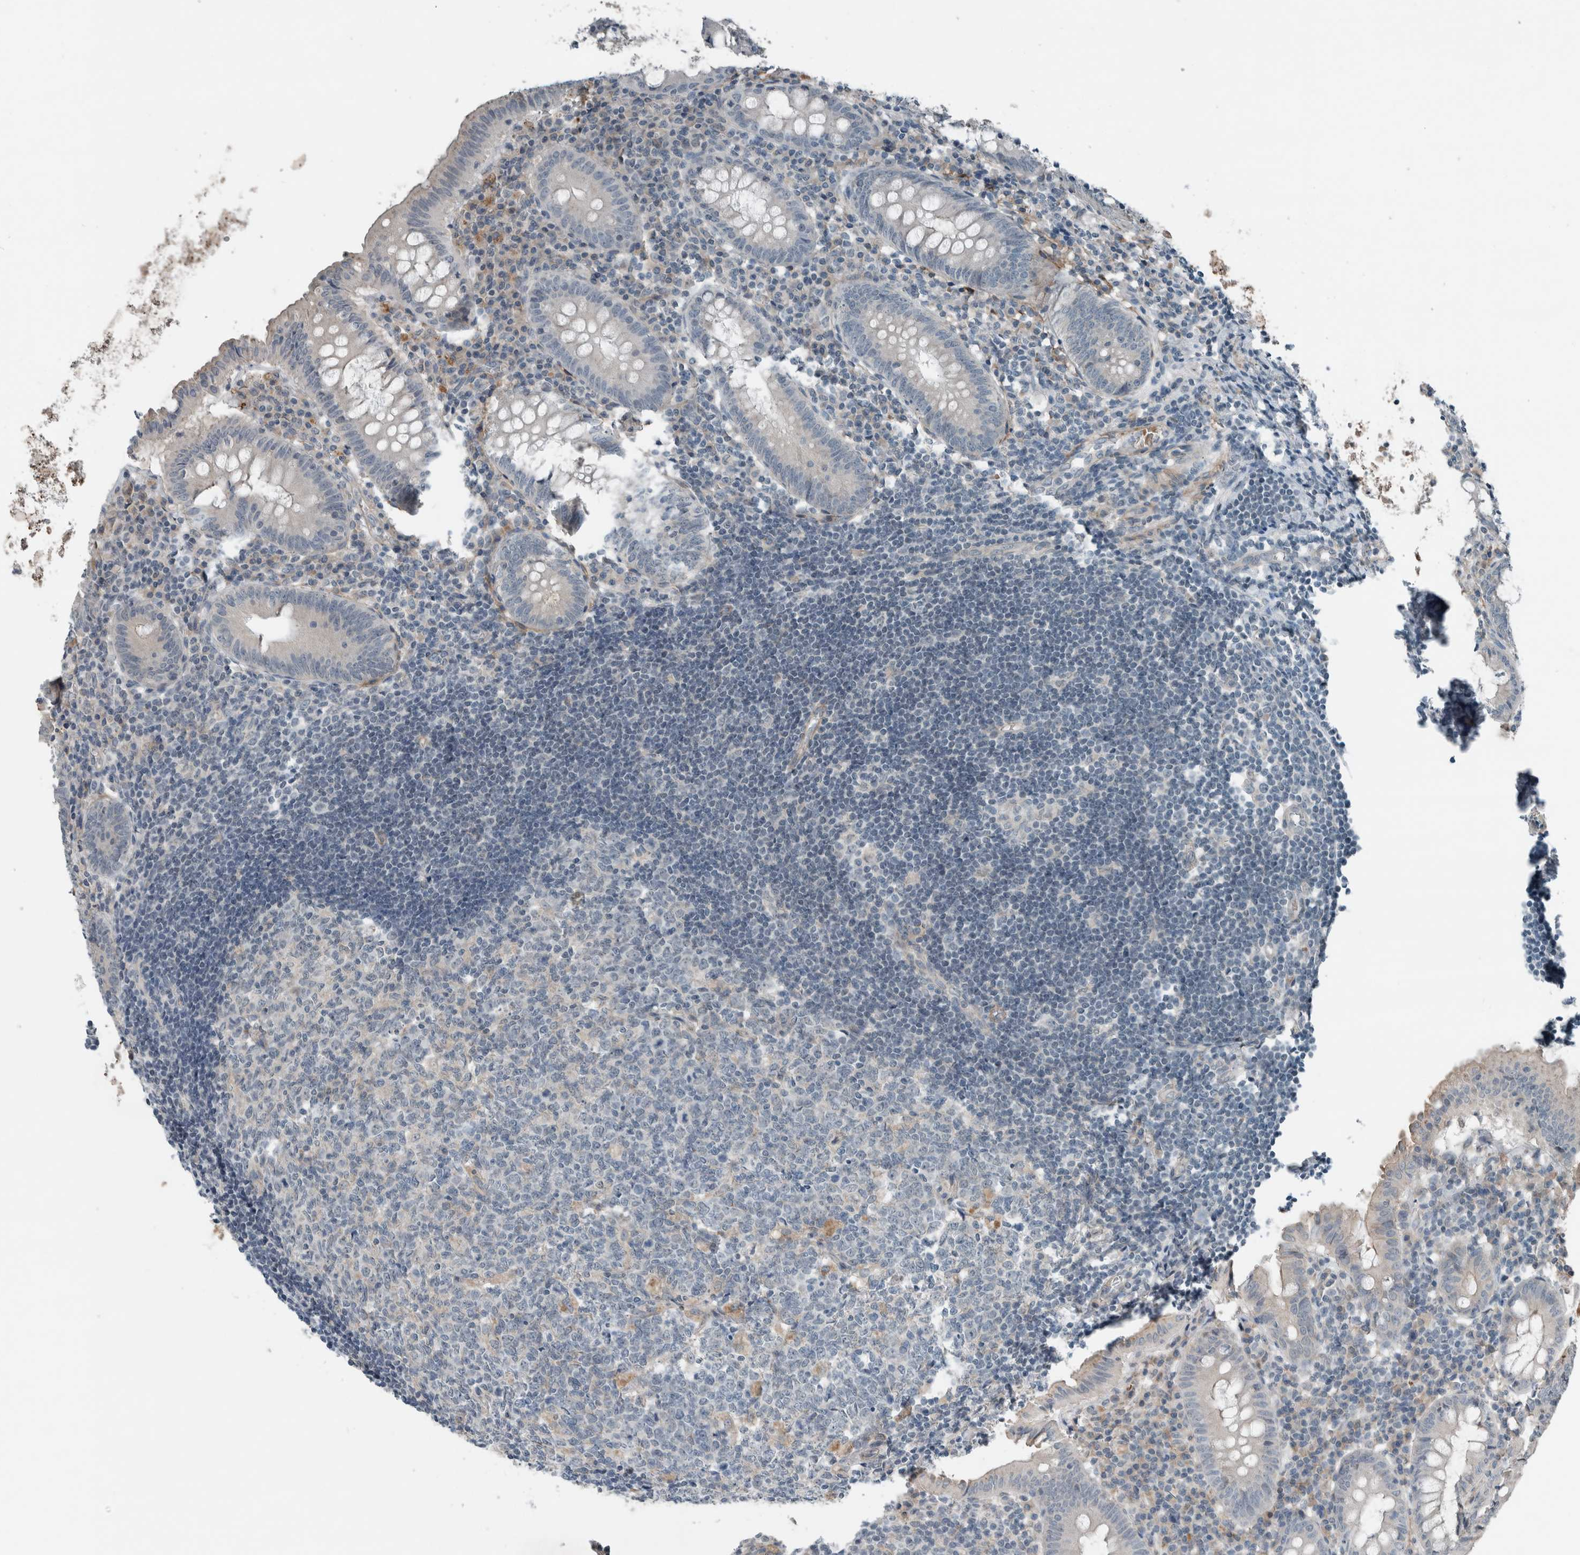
{"staining": {"intensity": "negative", "quantity": "none", "location": "none"}, "tissue": "appendix", "cell_type": "Glandular cells", "image_type": "normal", "snomed": [{"axis": "morphology", "description": "Normal tissue, NOS"}, {"axis": "topography", "description": "Appendix"}], "caption": "Immunohistochemistry of unremarkable appendix demonstrates no staining in glandular cells. (DAB immunohistochemistry (IHC), high magnification).", "gene": "JADE2", "patient": {"sex": "female", "age": 54}}